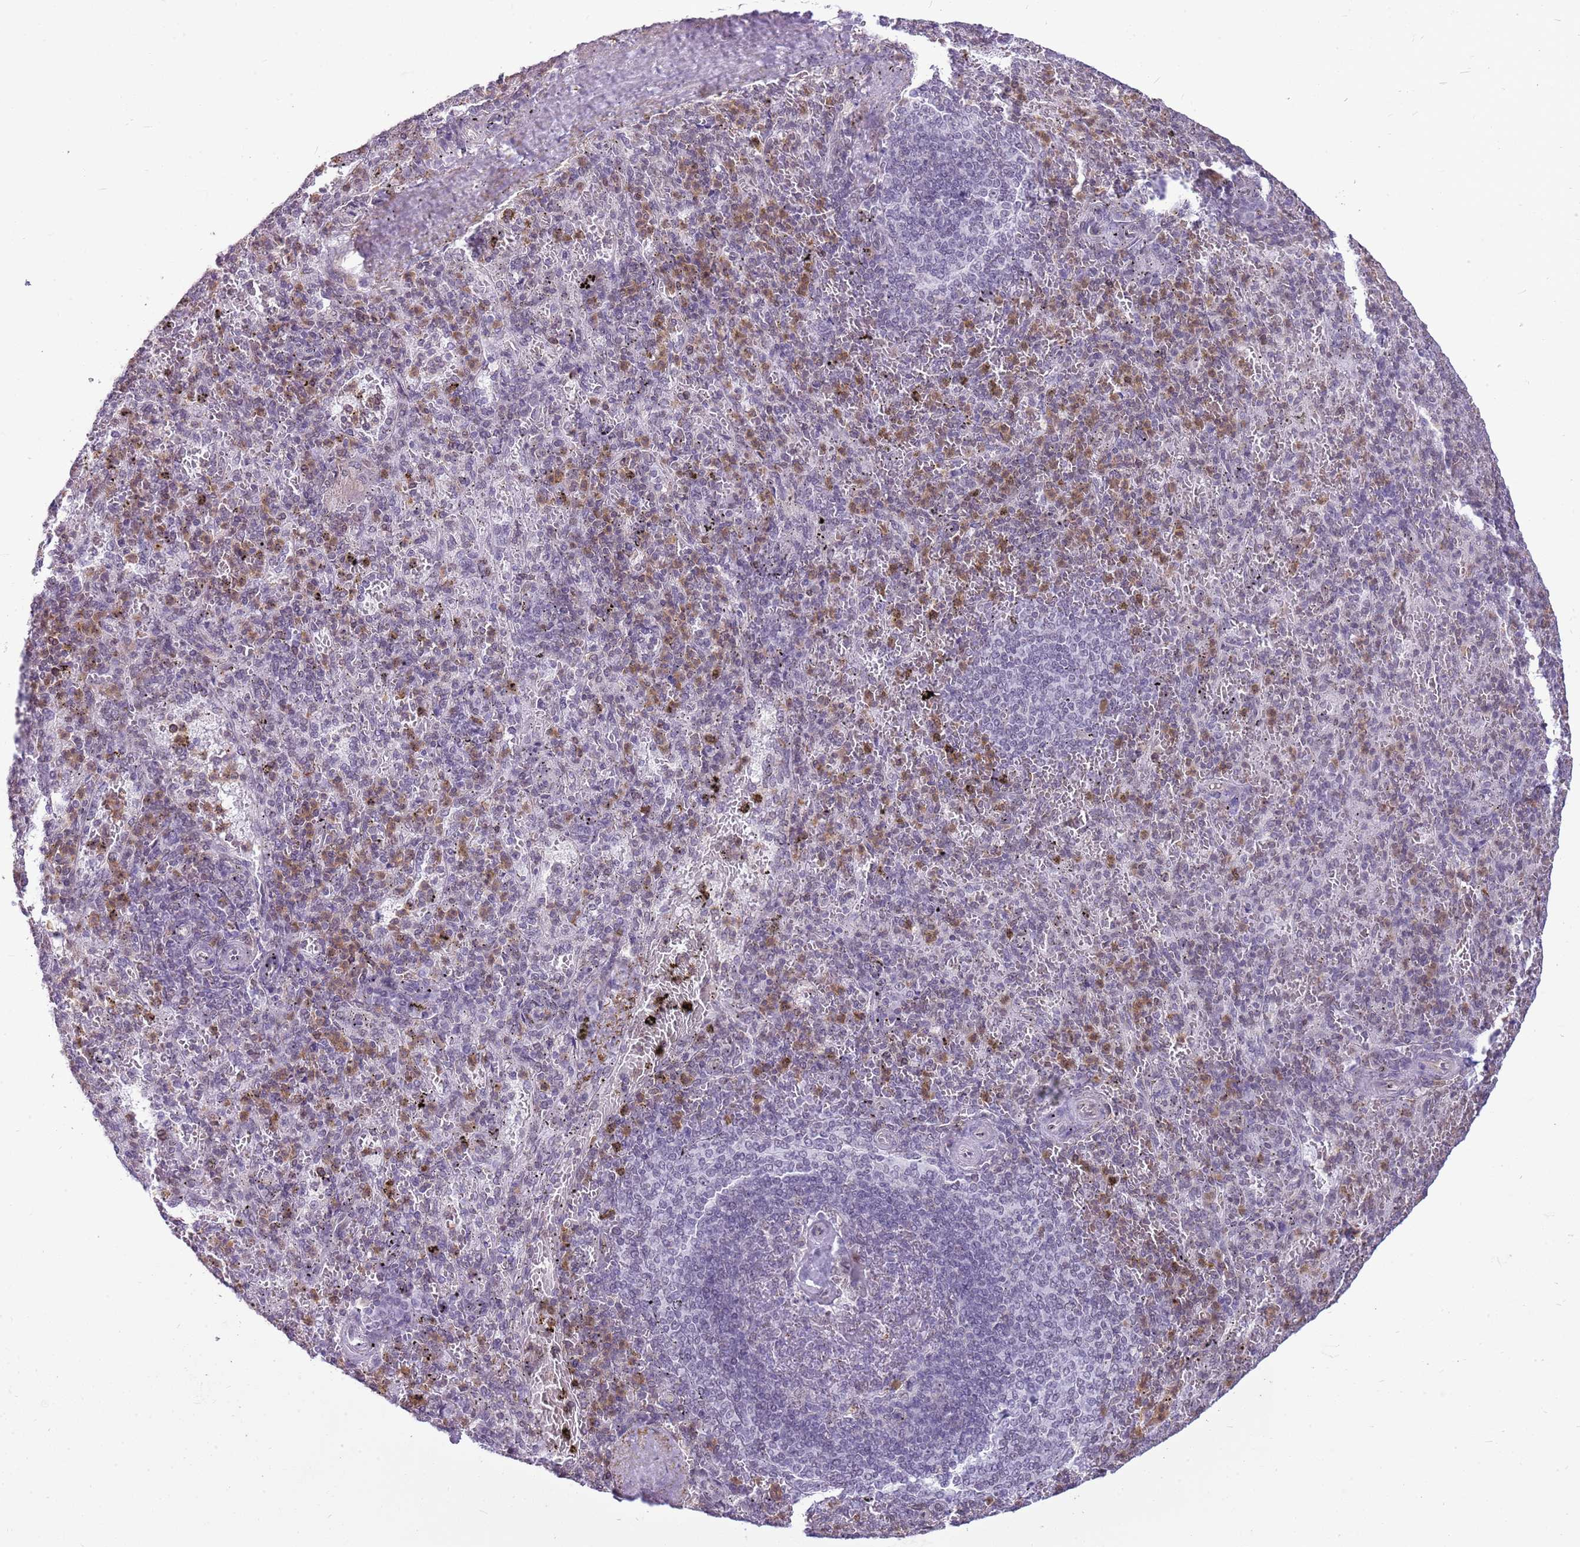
{"staining": {"intensity": "weak", "quantity": "25%-75%", "location": "cytoplasmic/membranous,nuclear"}, "tissue": "spleen", "cell_type": "Cells in red pulp", "image_type": "normal", "snomed": [{"axis": "morphology", "description": "Normal tissue, NOS"}, {"axis": "topography", "description": "Spleen"}], "caption": "This histopathology image demonstrates immunohistochemistry staining of normal human spleen, with low weak cytoplasmic/membranous,nuclear positivity in about 25%-75% of cells in red pulp.", "gene": "DHX32", "patient": {"sex": "male", "age": 82}}